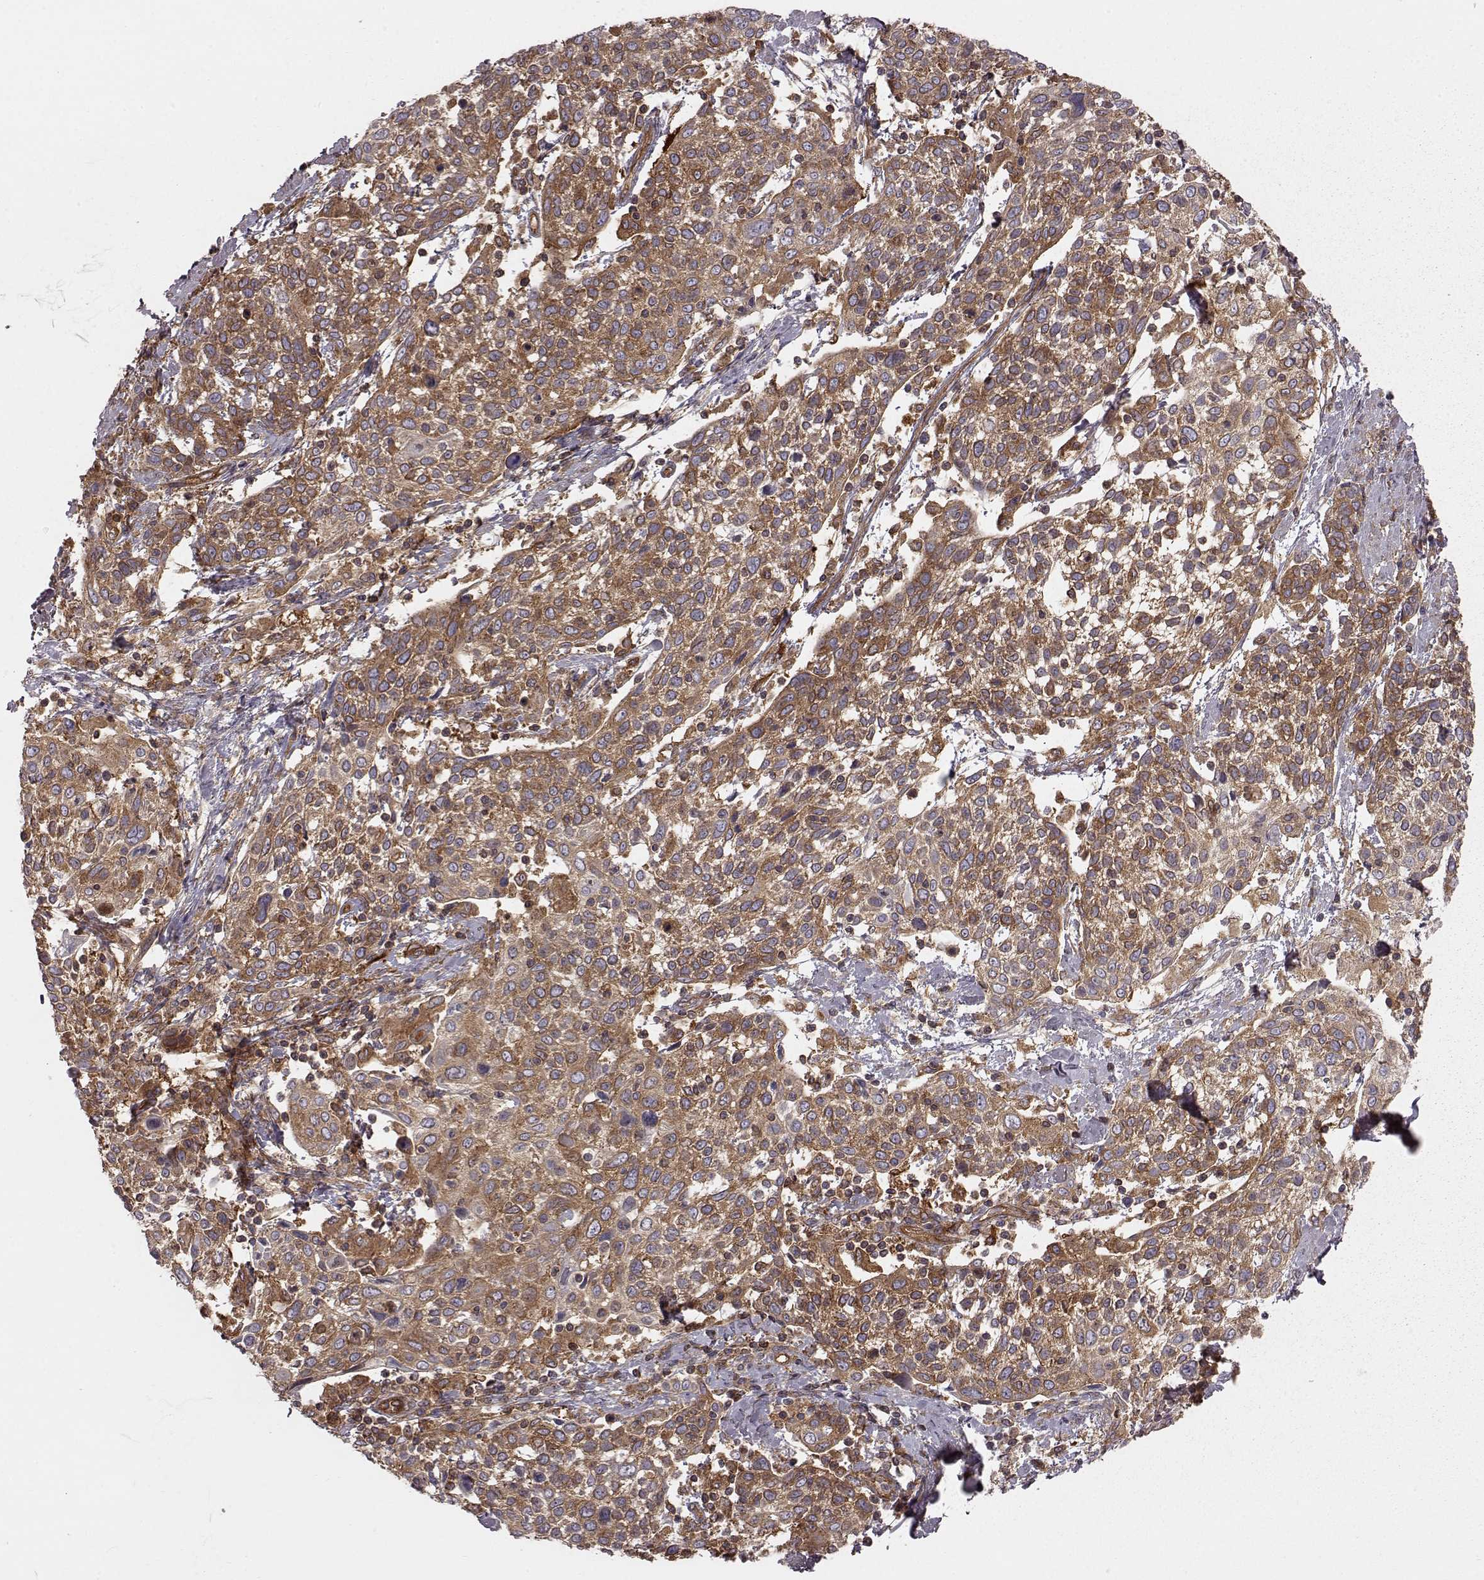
{"staining": {"intensity": "moderate", "quantity": ">75%", "location": "cytoplasmic/membranous"}, "tissue": "cervical cancer", "cell_type": "Tumor cells", "image_type": "cancer", "snomed": [{"axis": "morphology", "description": "Squamous cell carcinoma, NOS"}, {"axis": "topography", "description": "Cervix"}], "caption": "The image reveals immunohistochemical staining of cervical squamous cell carcinoma. There is moderate cytoplasmic/membranous positivity is present in approximately >75% of tumor cells.", "gene": "RABGAP1", "patient": {"sex": "female", "age": 61}}